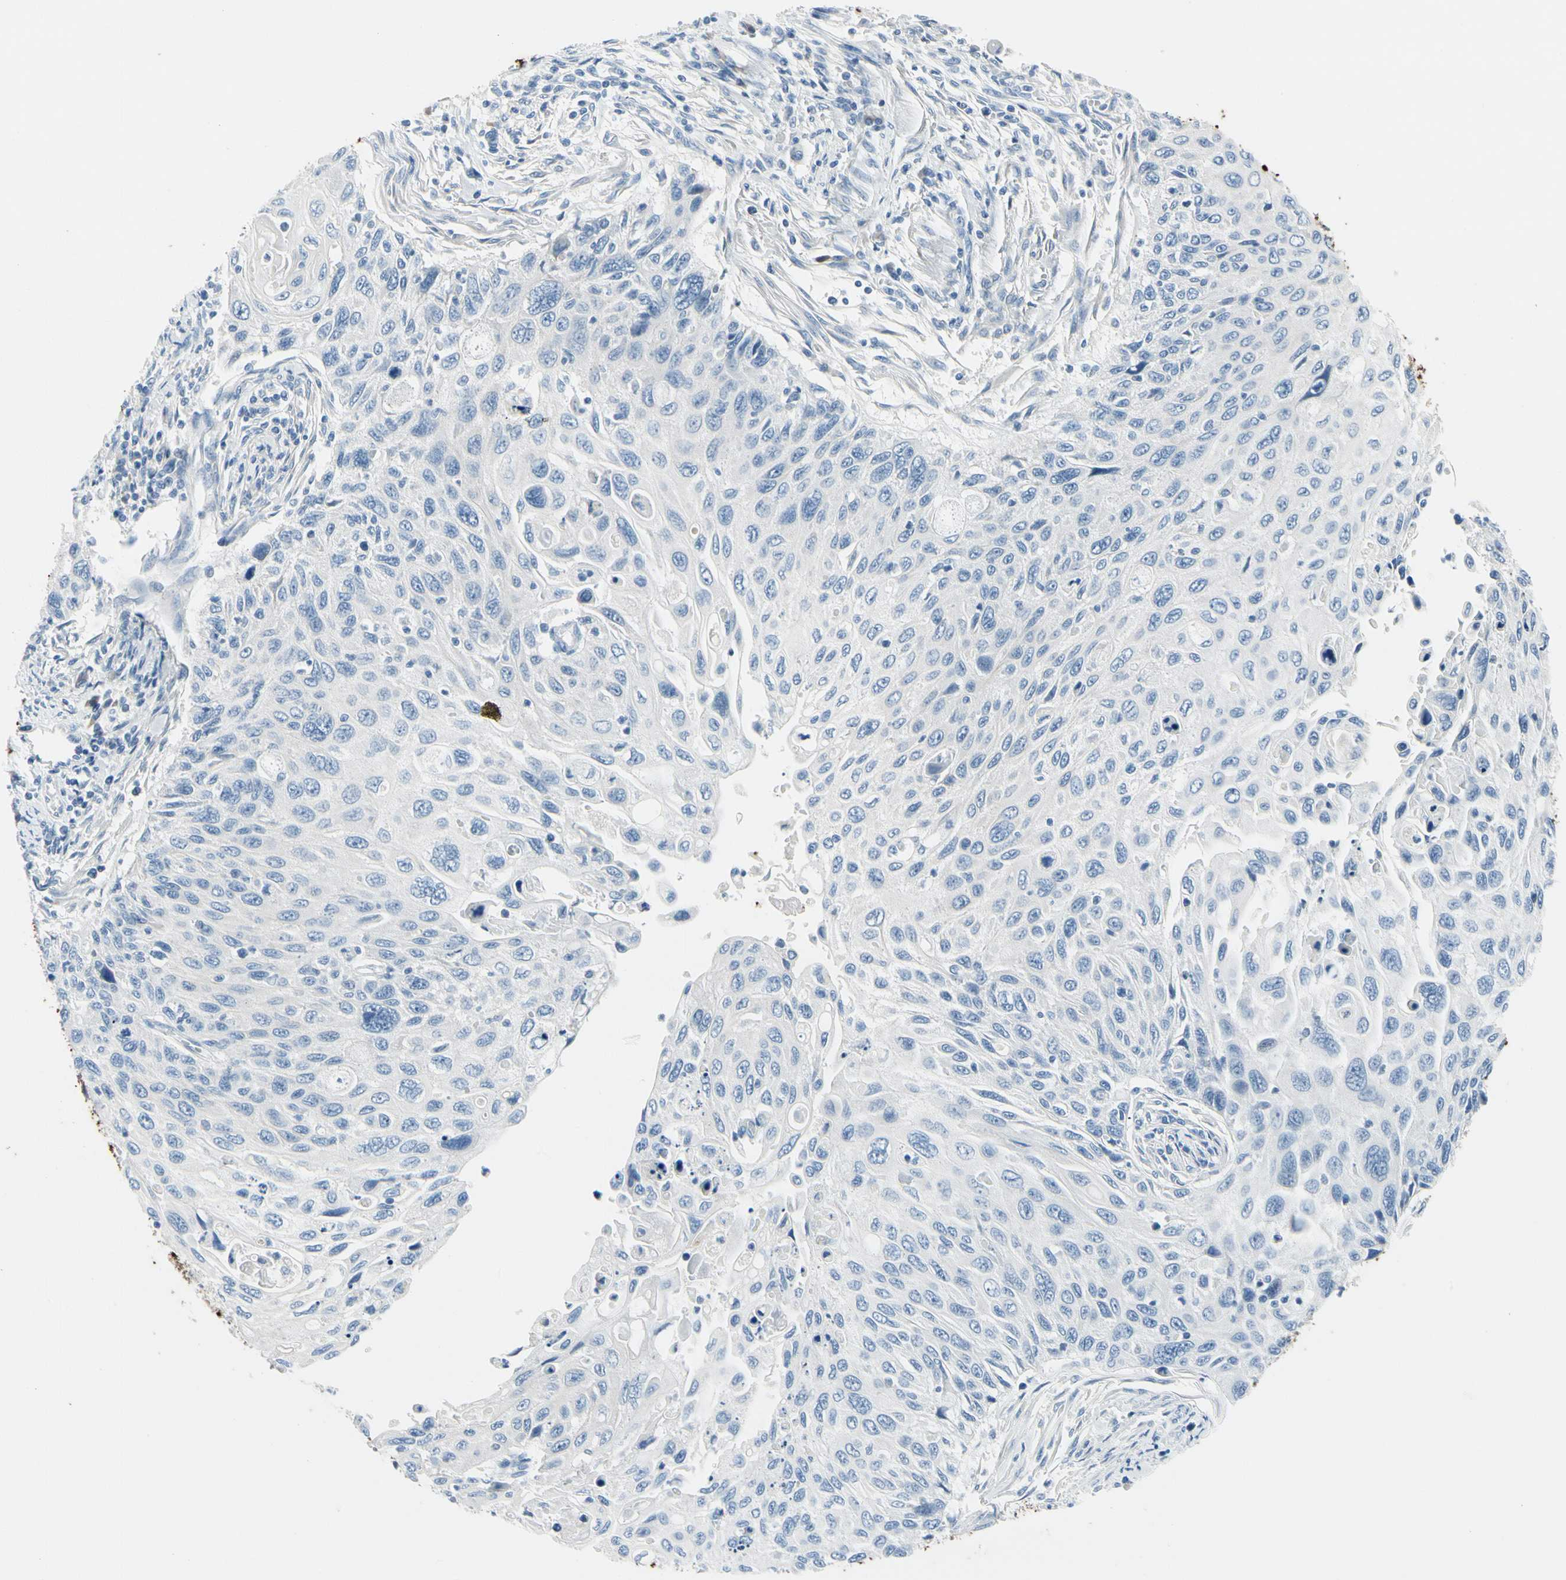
{"staining": {"intensity": "negative", "quantity": "none", "location": "none"}, "tissue": "cervical cancer", "cell_type": "Tumor cells", "image_type": "cancer", "snomed": [{"axis": "morphology", "description": "Squamous cell carcinoma, NOS"}, {"axis": "topography", "description": "Cervix"}], "caption": "DAB (3,3'-diaminobenzidine) immunohistochemical staining of squamous cell carcinoma (cervical) shows no significant positivity in tumor cells.", "gene": "MUC5B", "patient": {"sex": "female", "age": 70}}